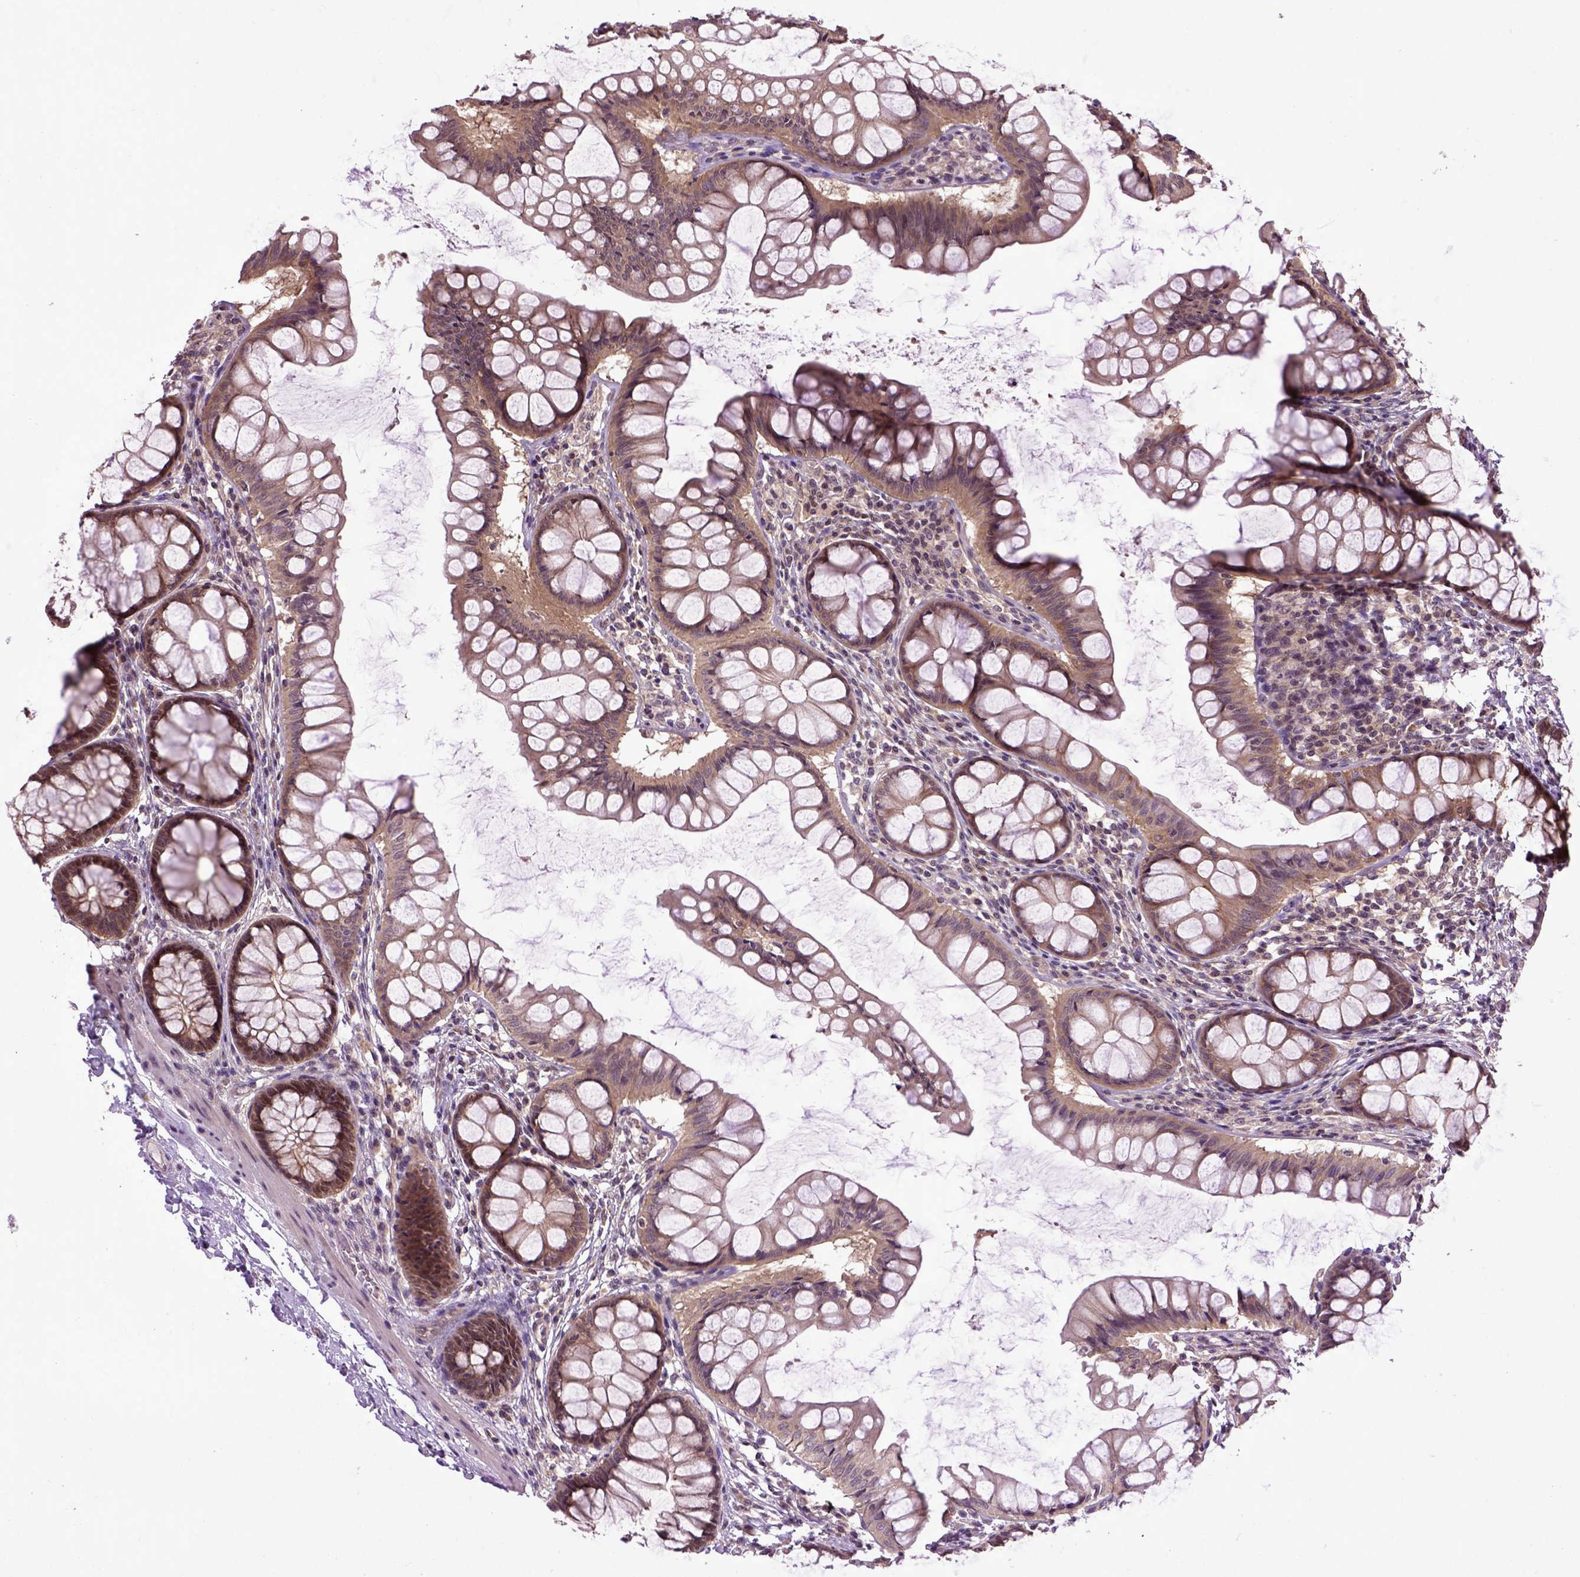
{"staining": {"intensity": "weak", "quantity": ">75%", "location": "cytoplasmic/membranous"}, "tissue": "colon", "cell_type": "Endothelial cells", "image_type": "normal", "snomed": [{"axis": "morphology", "description": "Normal tissue, NOS"}, {"axis": "topography", "description": "Colon"}], "caption": "Immunohistochemical staining of benign human colon exhibits weak cytoplasmic/membranous protein staining in about >75% of endothelial cells.", "gene": "WDR48", "patient": {"sex": "female", "age": 65}}